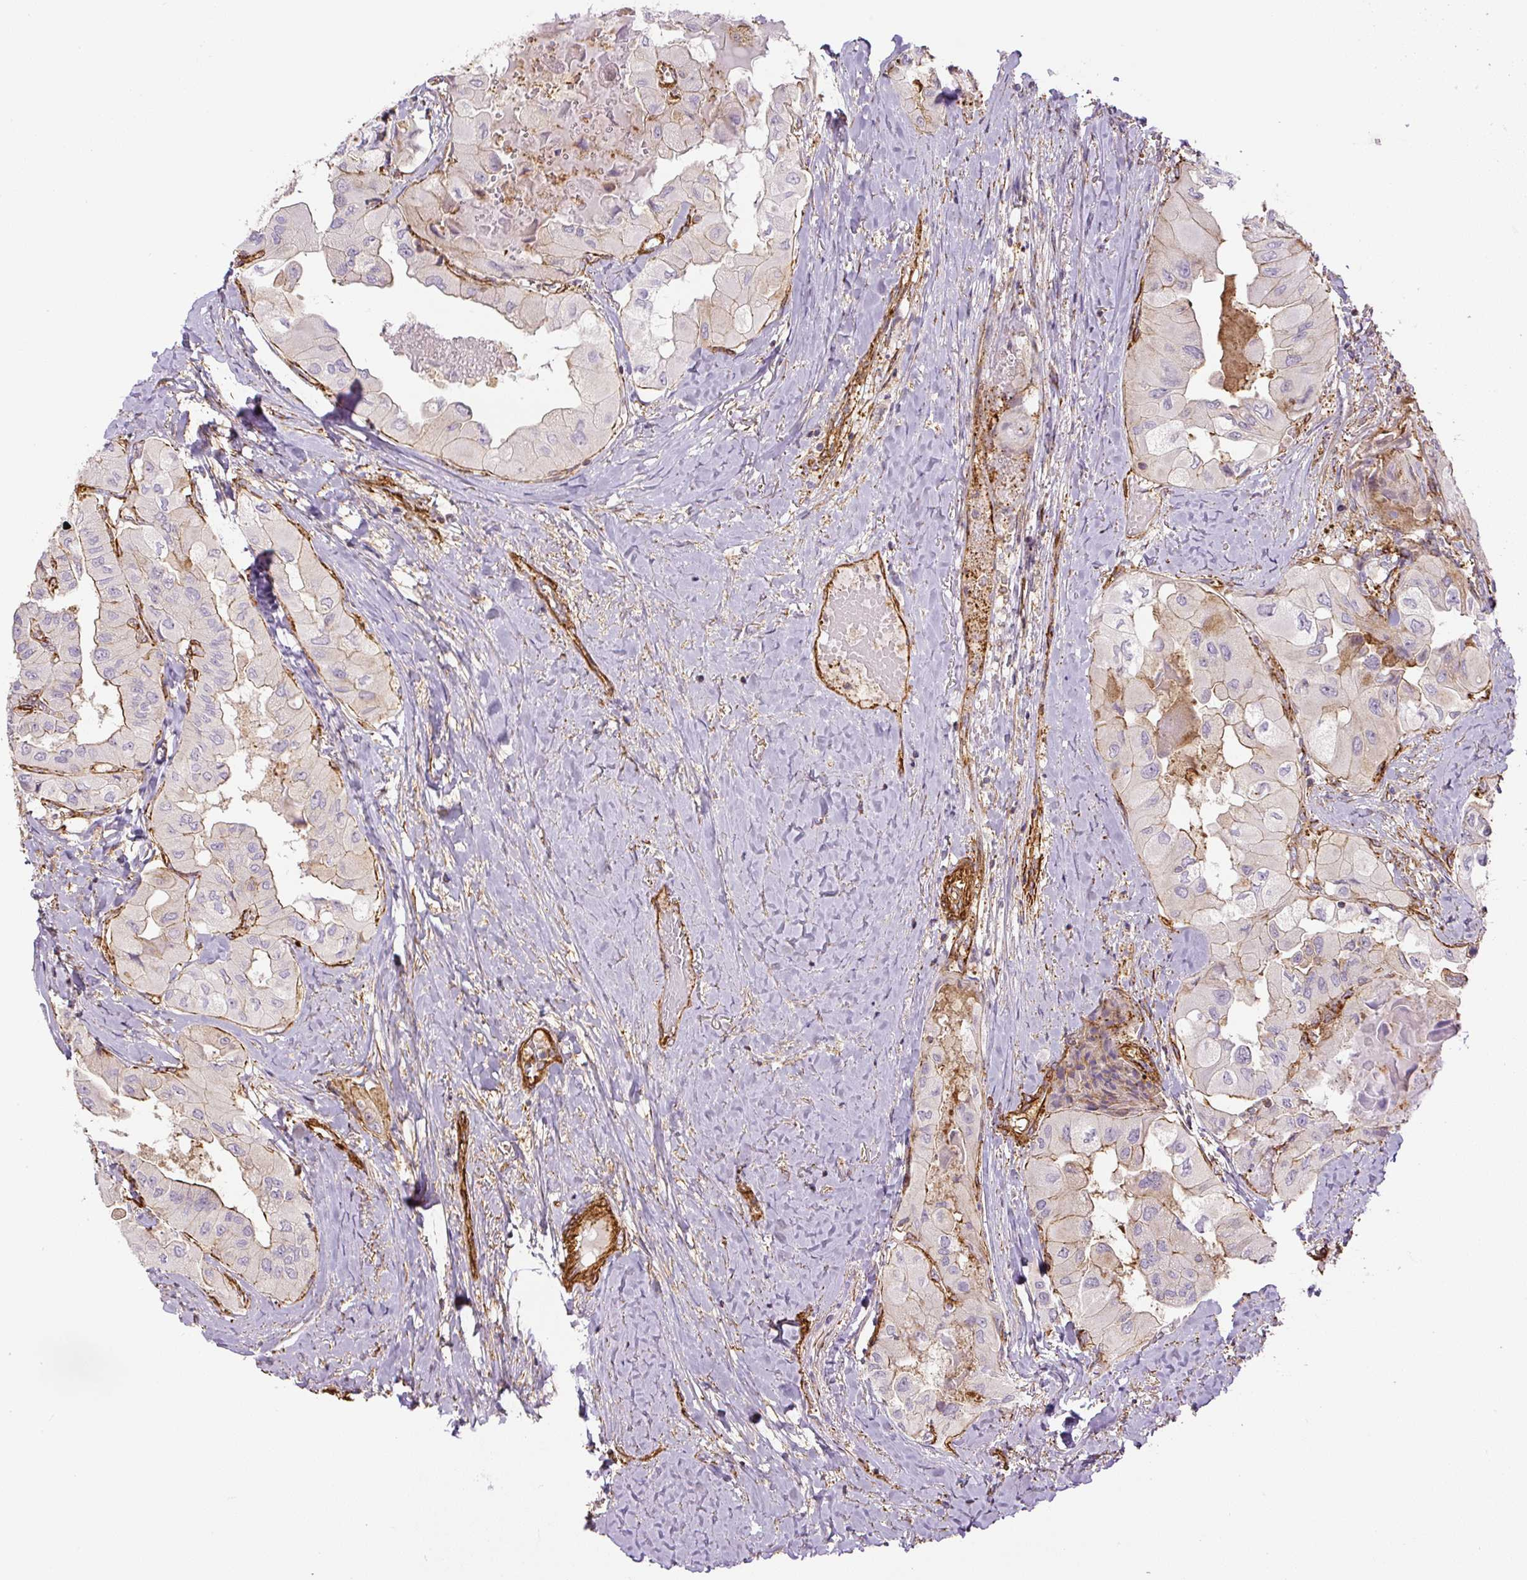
{"staining": {"intensity": "weak", "quantity": "<25%", "location": "cytoplasmic/membranous"}, "tissue": "thyroid cancer", "cell_type": "Tumor cells", "image_type": "cancer", "snomed": [{"axis": "morphology", "description": "Normal tissue, NOS"}, {"axis": "morphology", "description": "Papillary adenocarcinoma, NOS"}, {"axis": "topography", "description": "Thyroid gland"}], "caption": "Tumor cells show no significant staining in thyroid papillary adenocarcinoma.", "gene": "MYL12A", "patient": {"sex": "female", "age": 59}}